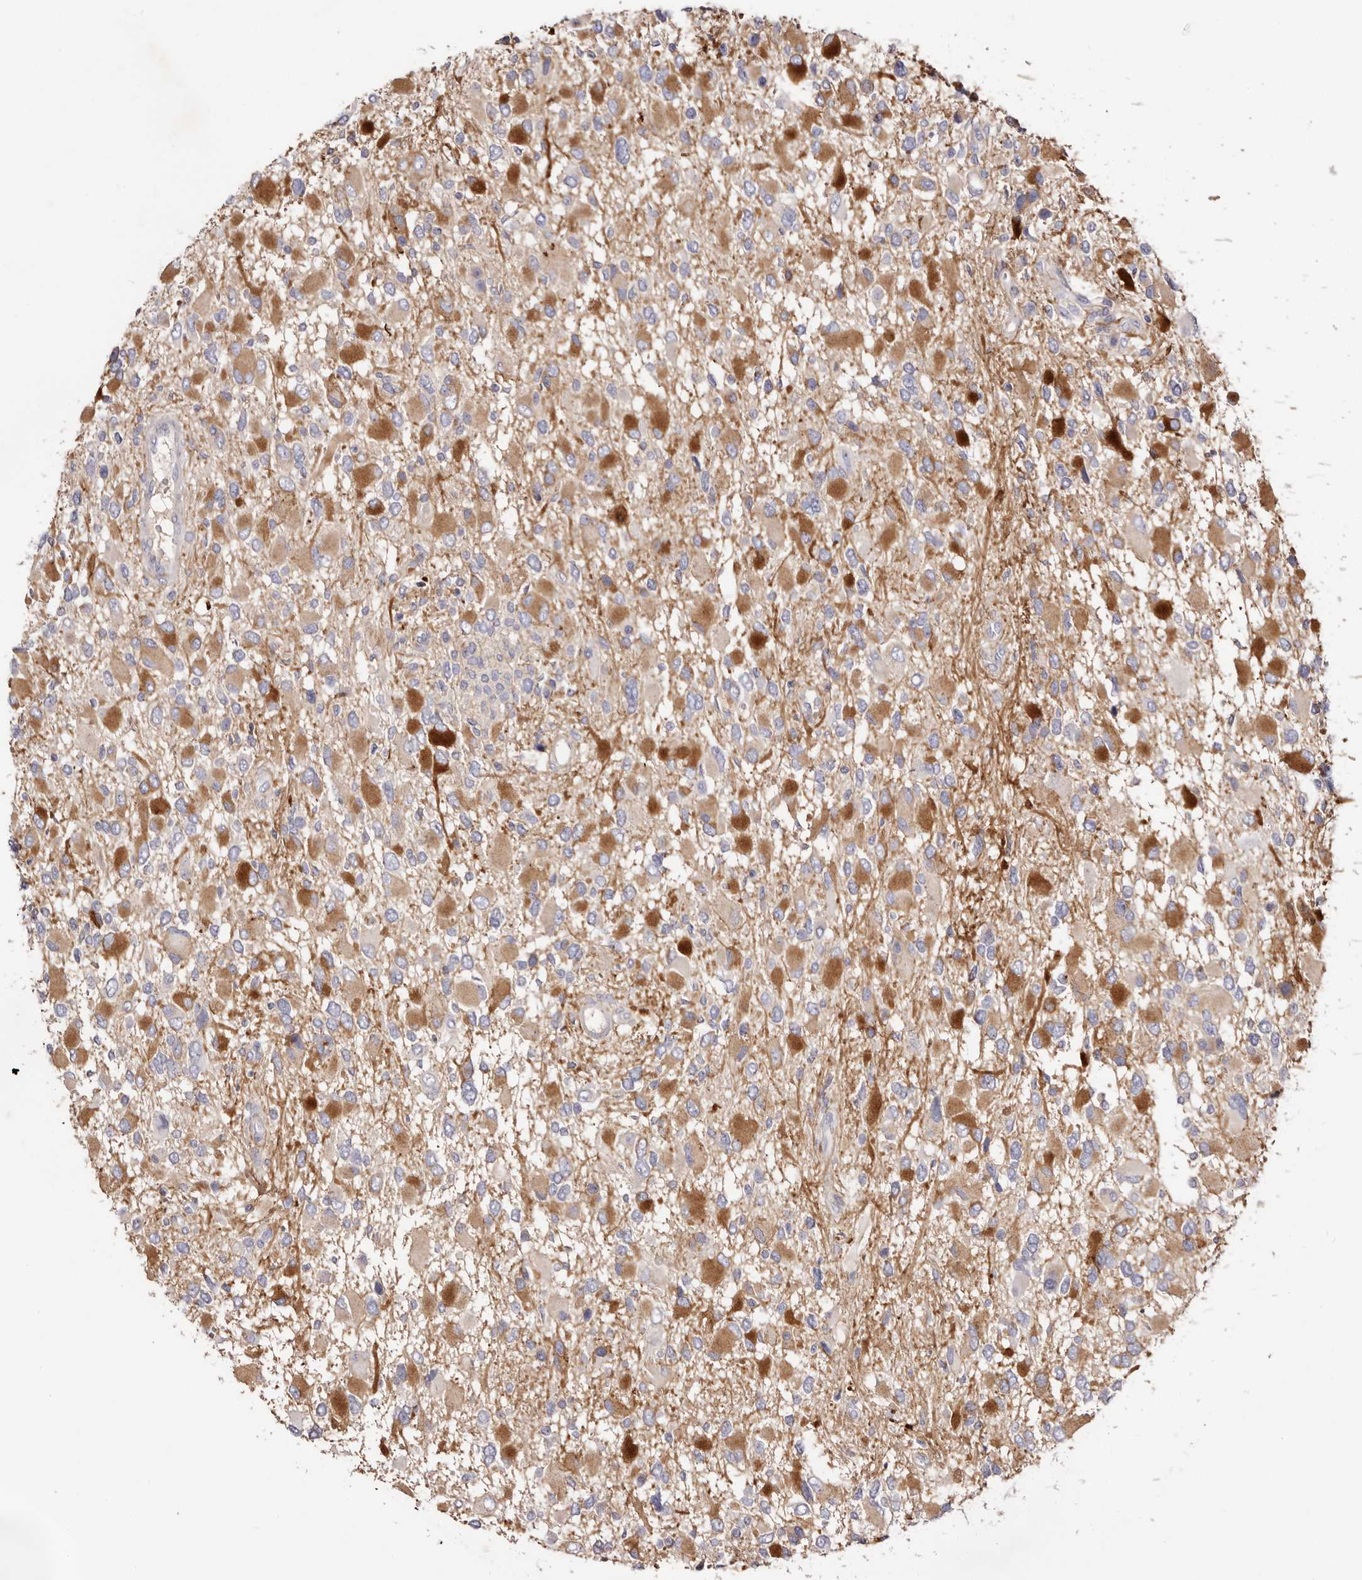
{"staining": {"intensity": "moderate", "quantity": "25%-75%", "location": "cytoplasmic/membranous"}, "tissue": "glioma", "cell_type": "Tumor cells", "image_type": "cancer", "snomed": [{"axis": "morphology", "description": "Glioma, malignant, High grade"}, {"axis": "topography", "description": "Brain"}], "caption": "Immunohistochemistry (IHC) (DAB (3,3'-diaminobenzidine)) staining of glioma shows moderate cytoplasmic/membranous protein expression in about 25%-75% of tumor cells.", "gene": "S1PR5", "patient": {"sex": "male", "age": 53}}